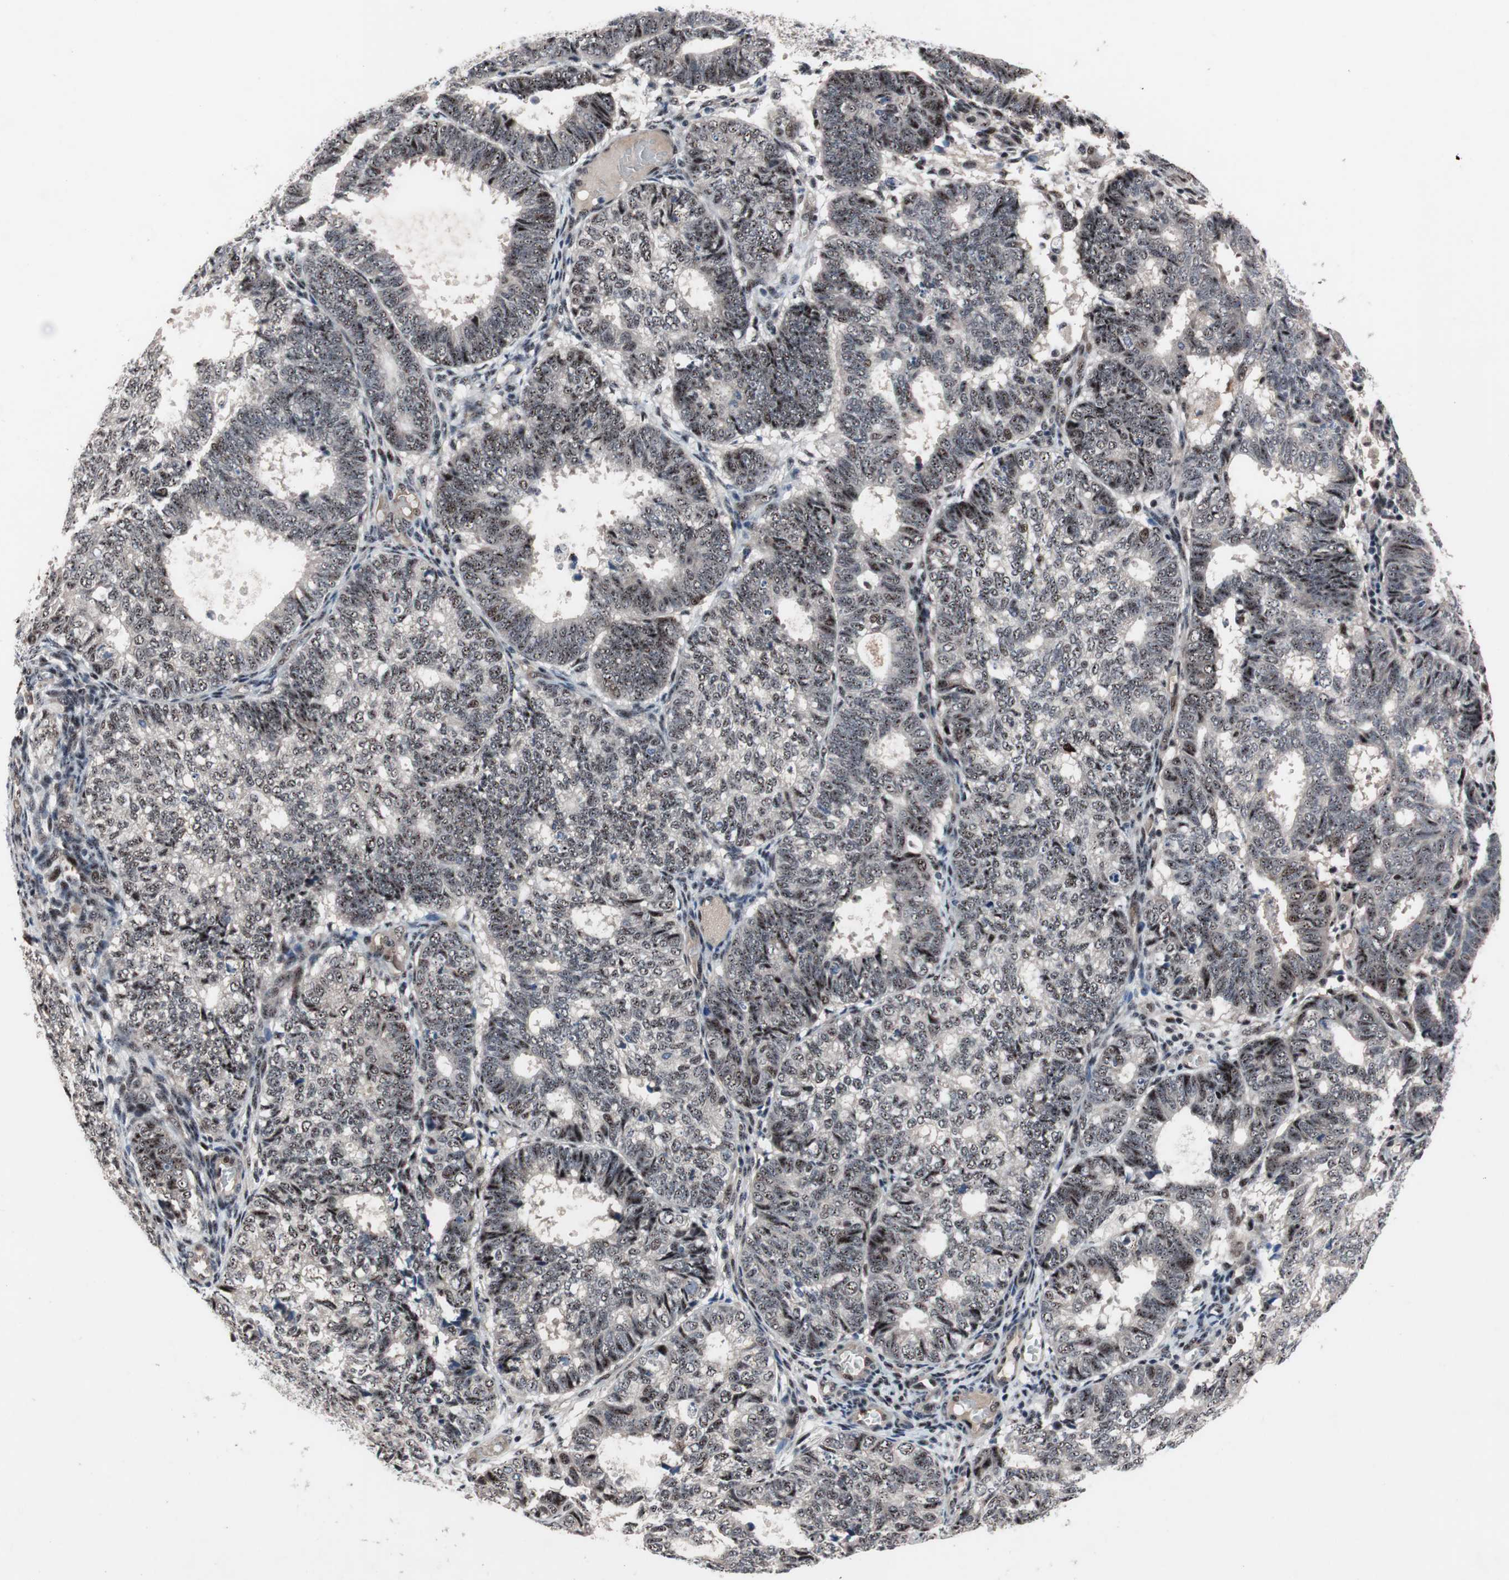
{"staining": {"intensity": "moderate", "quantity": ">75%", "location": "nuclear"}, "tissue": "endometrial cancer", "cell_type": "Tumor cells", "image_type": "cancer", "snomed": [{"axis": "morphology", "description": "Adenocarcinoma, NOS"}, {"axis": "topography", "description": "Uterus"}], "caption": "Approximately >75% of tumor cells in endometrial cancer (adenocarcinoma) reveal moderate nuclear protein staining as visualized by brown immunohistochemical staining.", "gene": "SOX7", "patient": {"sex": "female", "age": 60}}